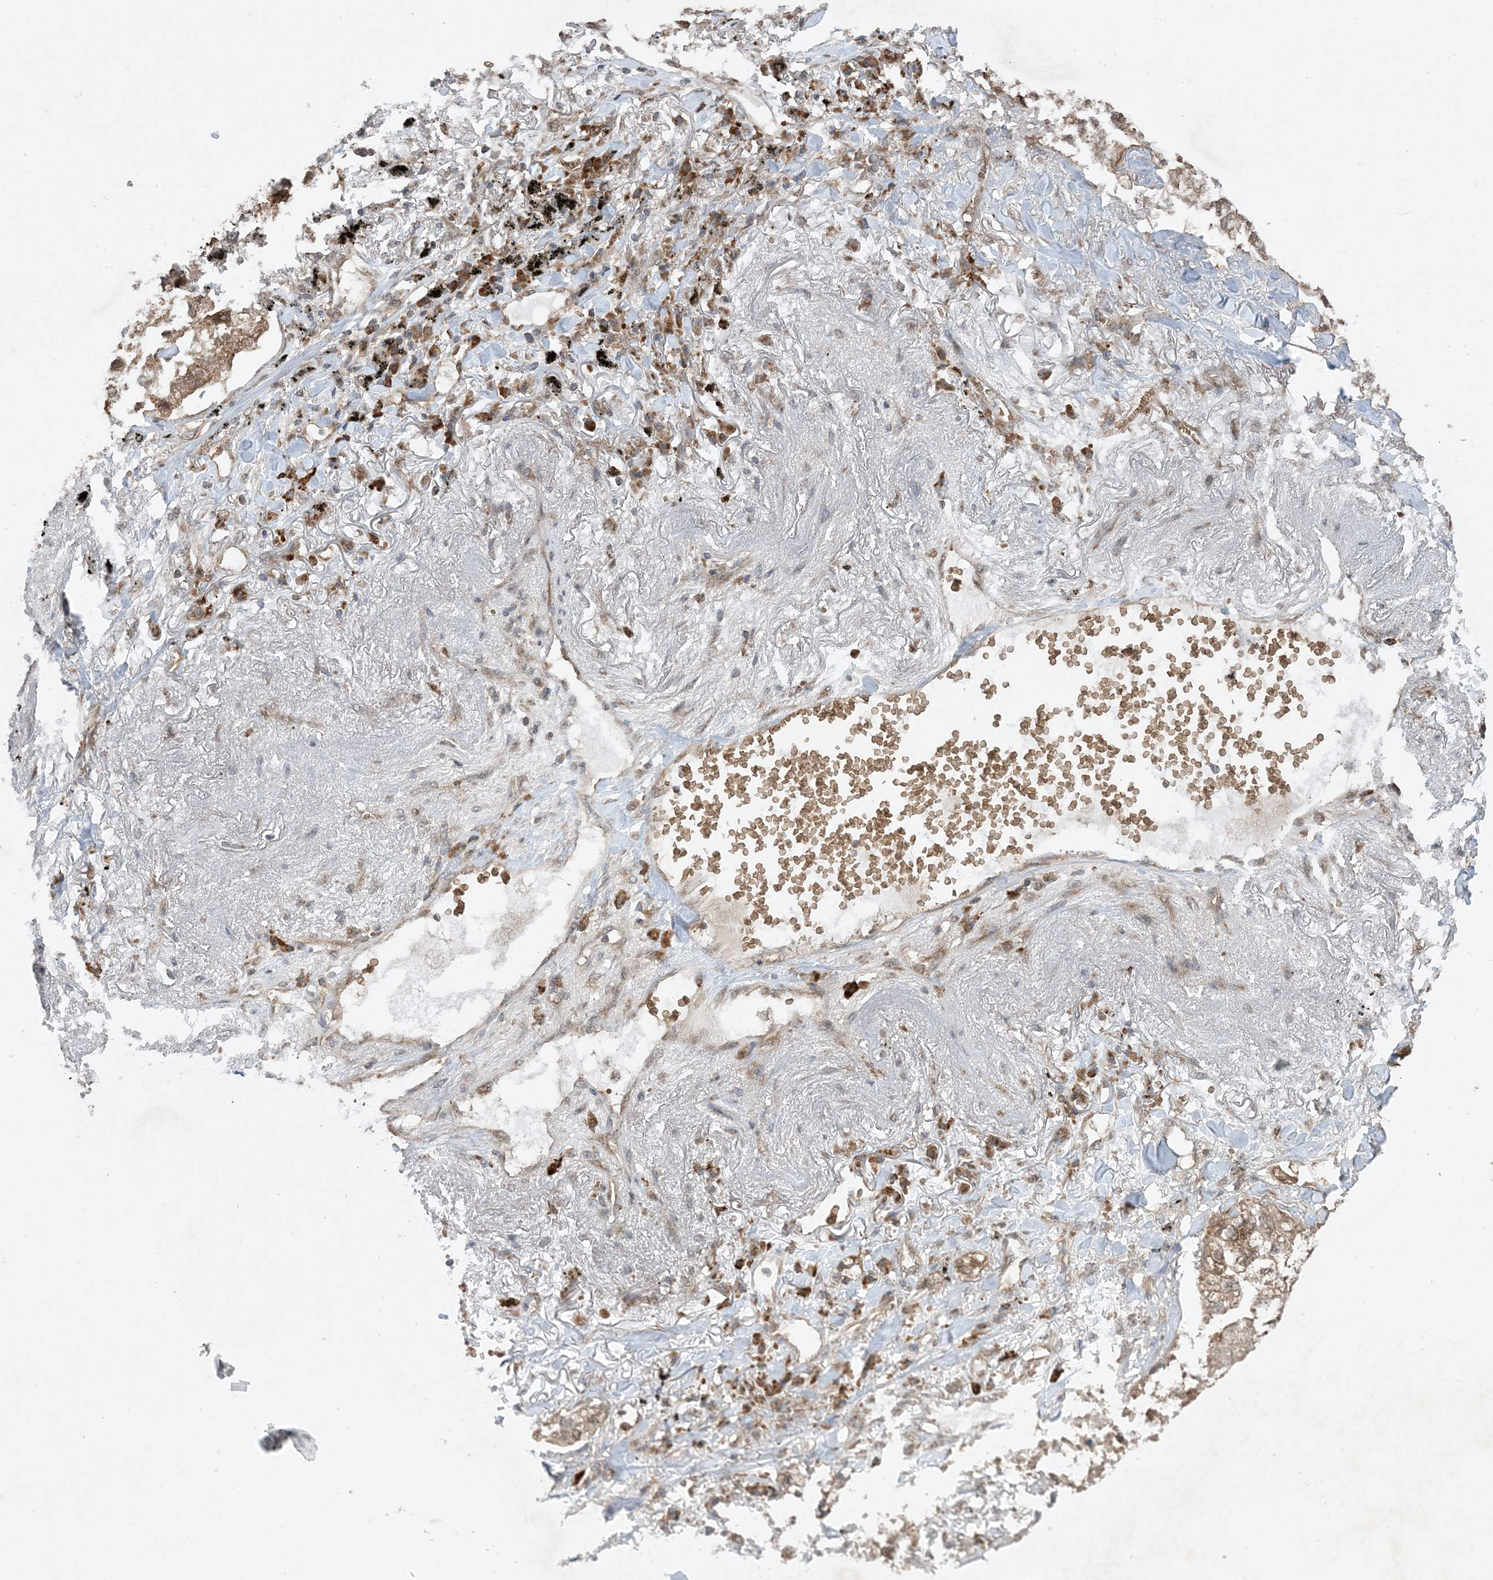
{"staining": {"intensity": "weak", "quantity": "25%-75%", "location": "cytoplasmic/membranous"}, "tissue": "lung cancer", "cell_type": "Tumor cells", "image_type": "cancer", "snomed": [{"axis": "morphology", "description": "Adenocarcinoma, NOS"}, {"axis": "topography", "description": "Lung"}], "caption": "IHC photomicrograph of neoplastic tissue: lung cancer (adenocarcinoma) stained using immunohistochemistry demonstrates low levels of weak protein expression localized specifically in the cytoplasmic/membranous of tumor cells, appearing as a cytoplasmic/membranous brown color.", "gene": "PUSL1", "patient": {"sex": "male", "age": 65}}